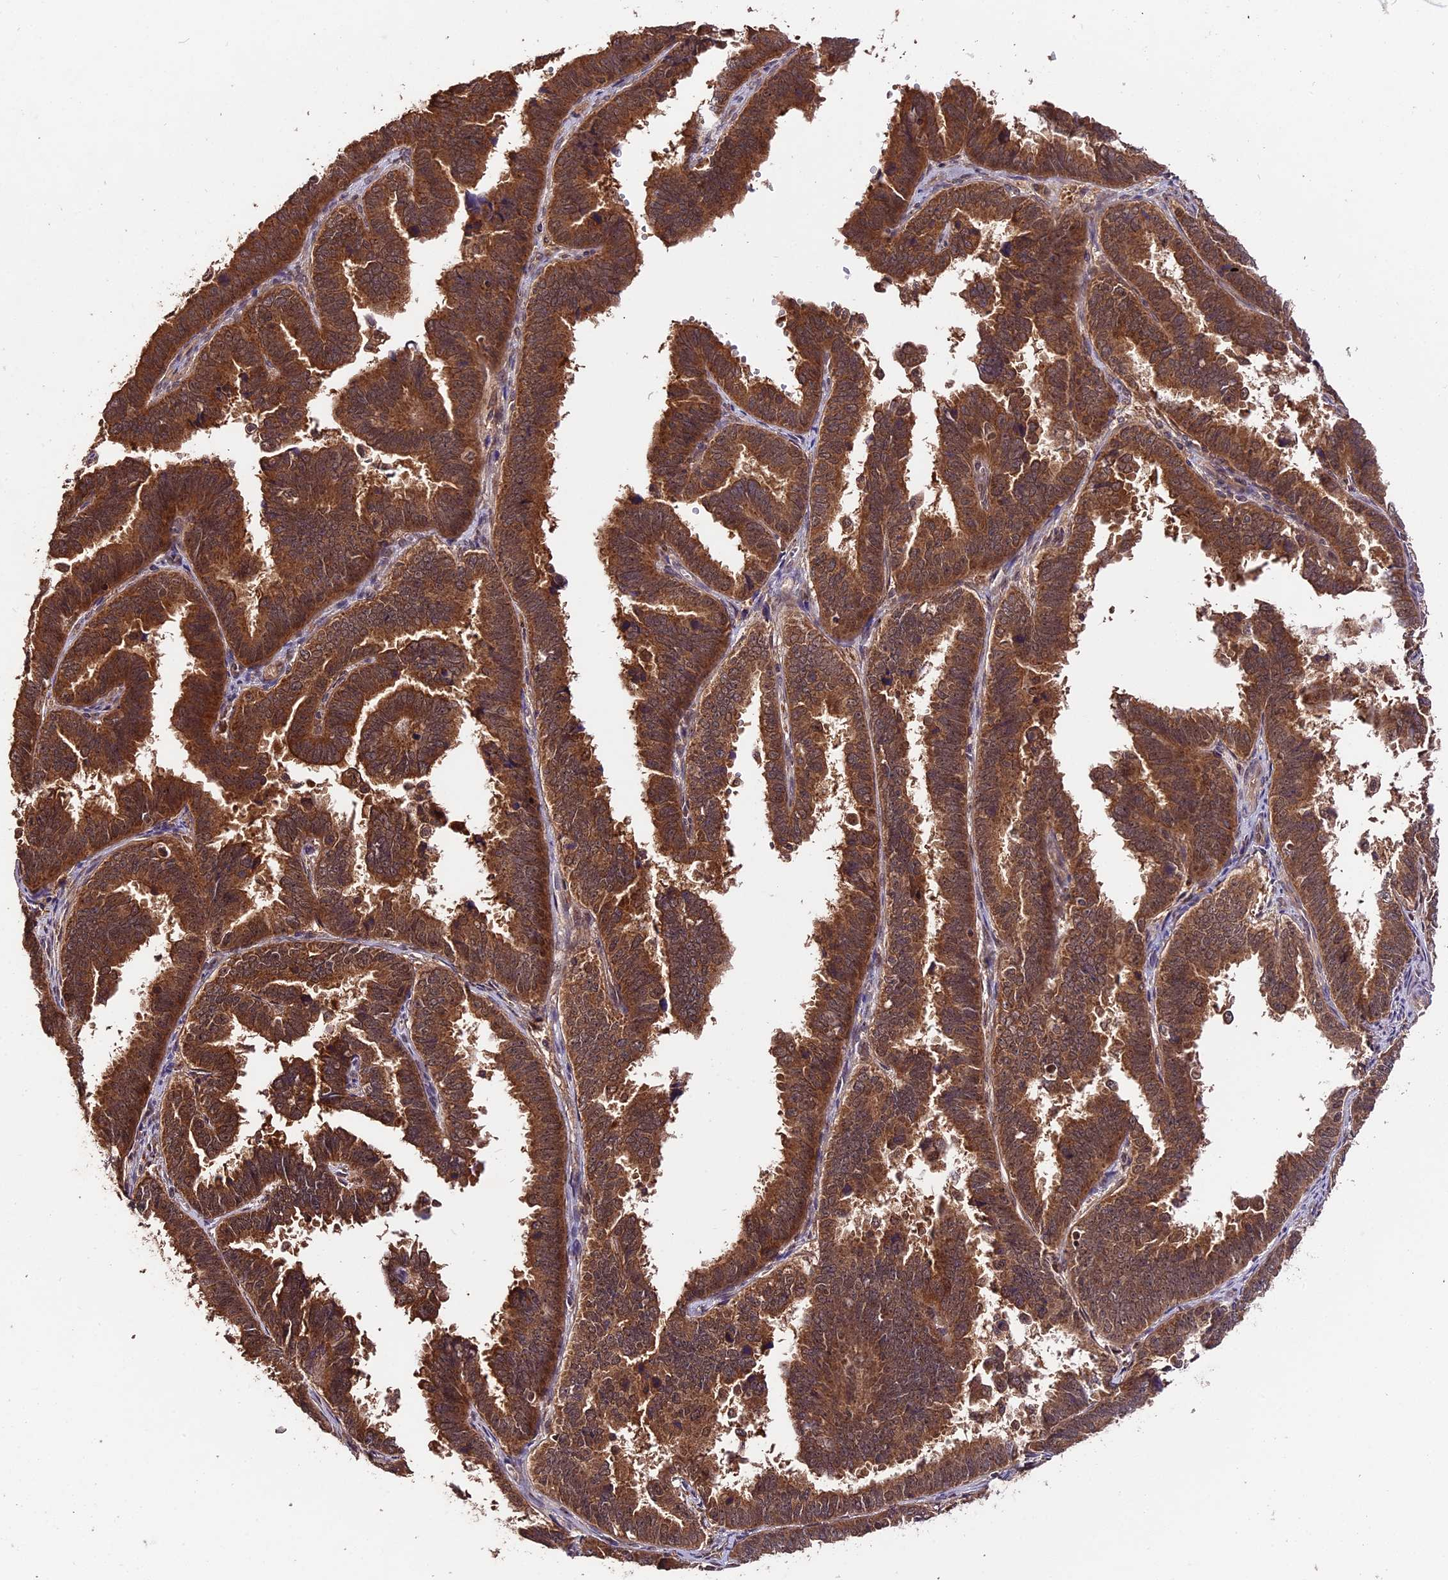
{"staining": {"intensity": "strong", "quantity": ">75%", "location": "cytoplasmic/membranous"}, "tissue": "endometrial cancer", "cell_type": "Tumor cells", "image_type": "cancer", "snomed": [{"axis": "morphology", "description": "Adenocarcinoma, NOS"}, {"axis": "topography", "description": "Endometrium"}], "caption": "Adenocarcinoma (endometrial) stained with a brown dye displays strong cytoplasmic/membranous positive positivity in approximately >75% of tumor cells.", "gene": "TRMT1", "patient": {"sex": "female", "age": 75}}